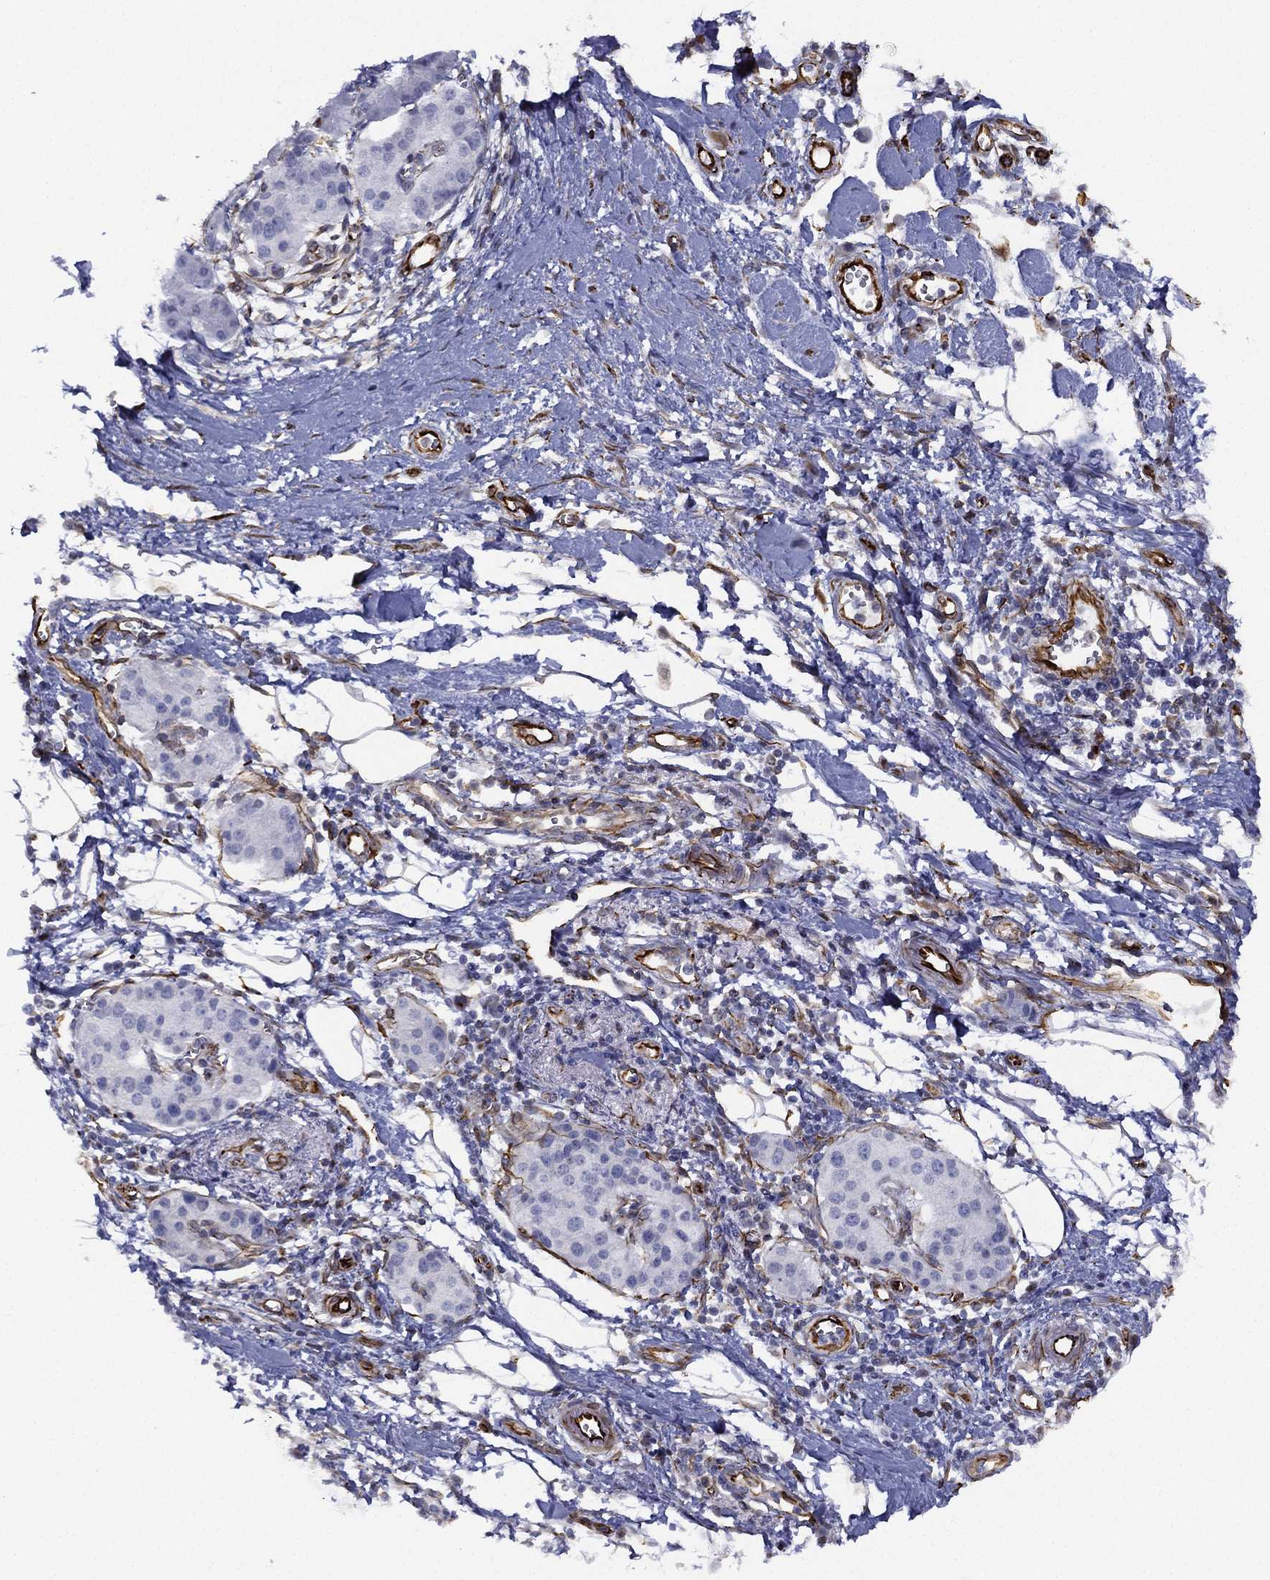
{"staining": {"intensity": "negative", "quantity": "none", "location": "none"}, "tissue": "pancreatic cancer", "cell_type": "Tumor cells", "image_type": "cancer", "snomed": [{"axis": "morphology", "description": "Adenocarcinoma, NOS"}, {"axis": "topography", "description": "Pancreas"}], "caption": "This is an immunohistochemistry histopathology image of human pancreatic cancer. There is no staining in tumor cells.", "gene": "MAS1", "patient": {"sex": "male", "age": 72}}